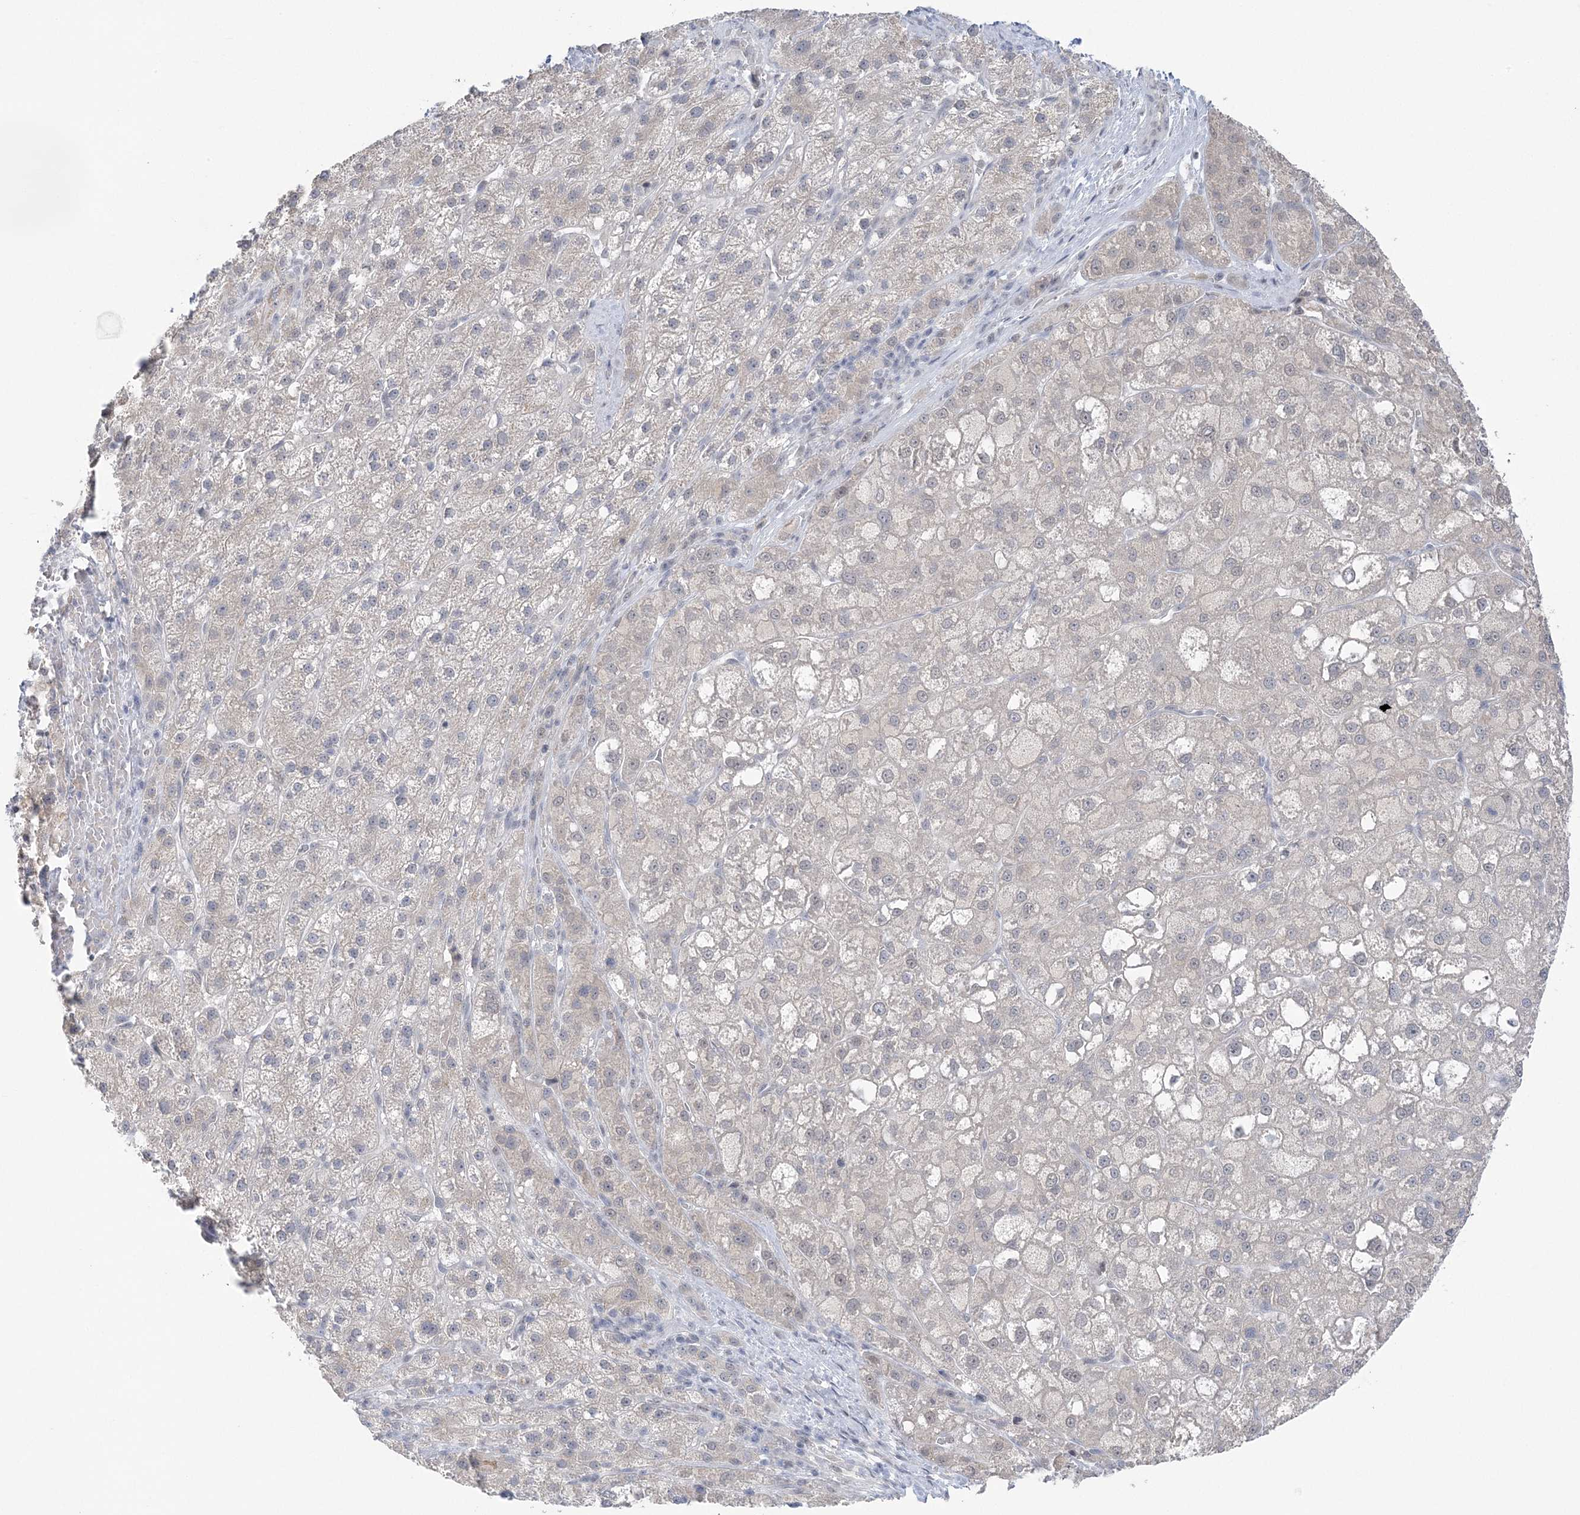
{"staining": {"intensity": "negative", "quantity": "none", "location": "none"}, "tissue": "liver cancer", "cell_type": "Tumor cells", "image_type": "cancer", "snomed": [{"axis": "morphology", "description": "Carcinoma, Hepatocellular, NOS"}, {"axis": "topography", "description": "Liver"}], "caption": "Image shows no protein expression in tumor cells of liver cancer (hepatocellular carcinoma) tissue.", "gene": "ZBTB7A", "patient": {"sex": "male", "age": 57}}